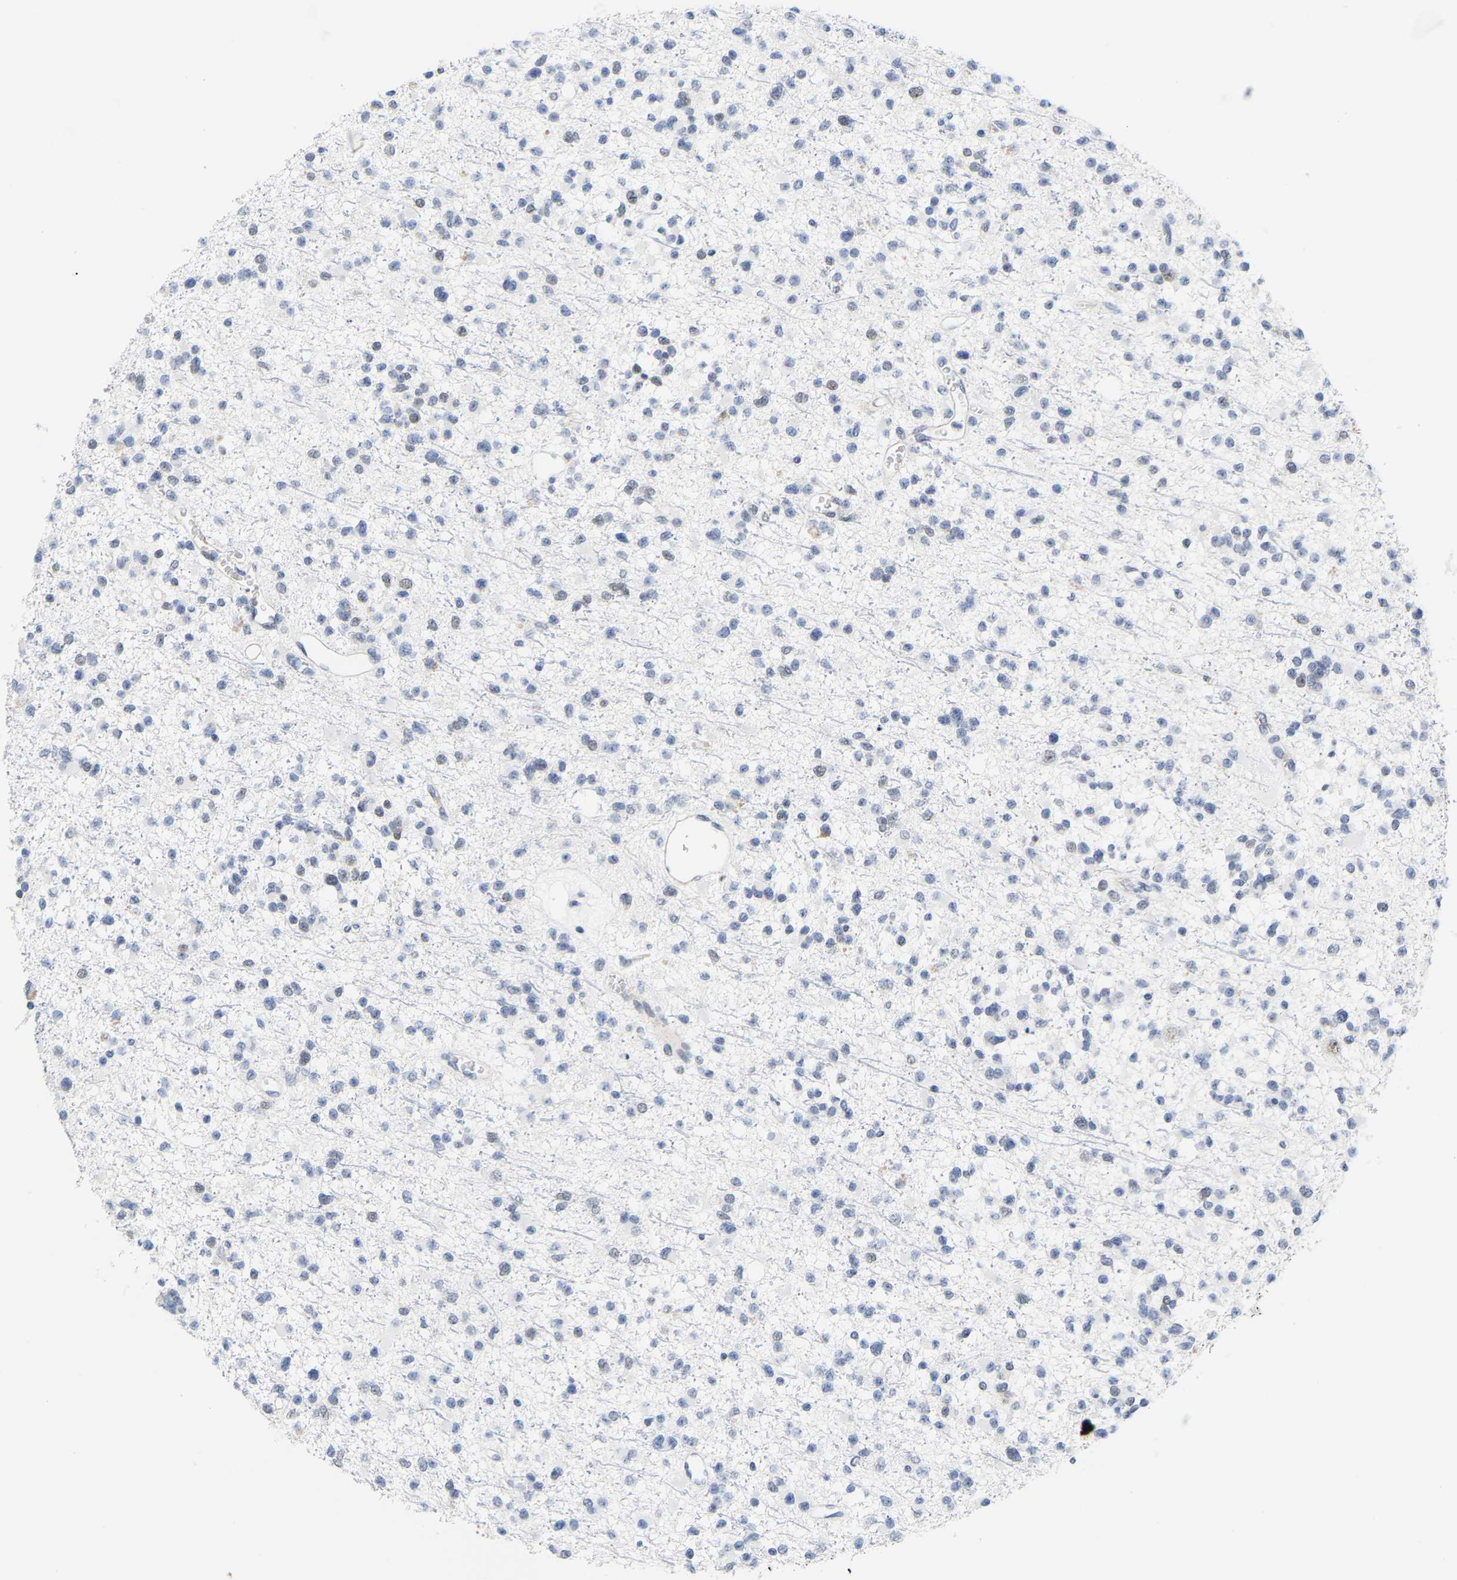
{"staining": {"intensity": "negative", "quantity": "none", "location": "none"}, "tissue": "glioma", "cell_type": "Tumor cells", "image_type": "cancer", "snomed": [{"axis": "morphology", "description": "Glioma, malignant, Low grade"}, {"axis": "topography", "description": "Brain"}], "caption": "Immunohistochemistry photomicrograph of glioma stained for a protein (brown), which reveals no positivity in tumor cells.", "gene": "FAM180A", "patient": {"sex": "female", "age": 22}}